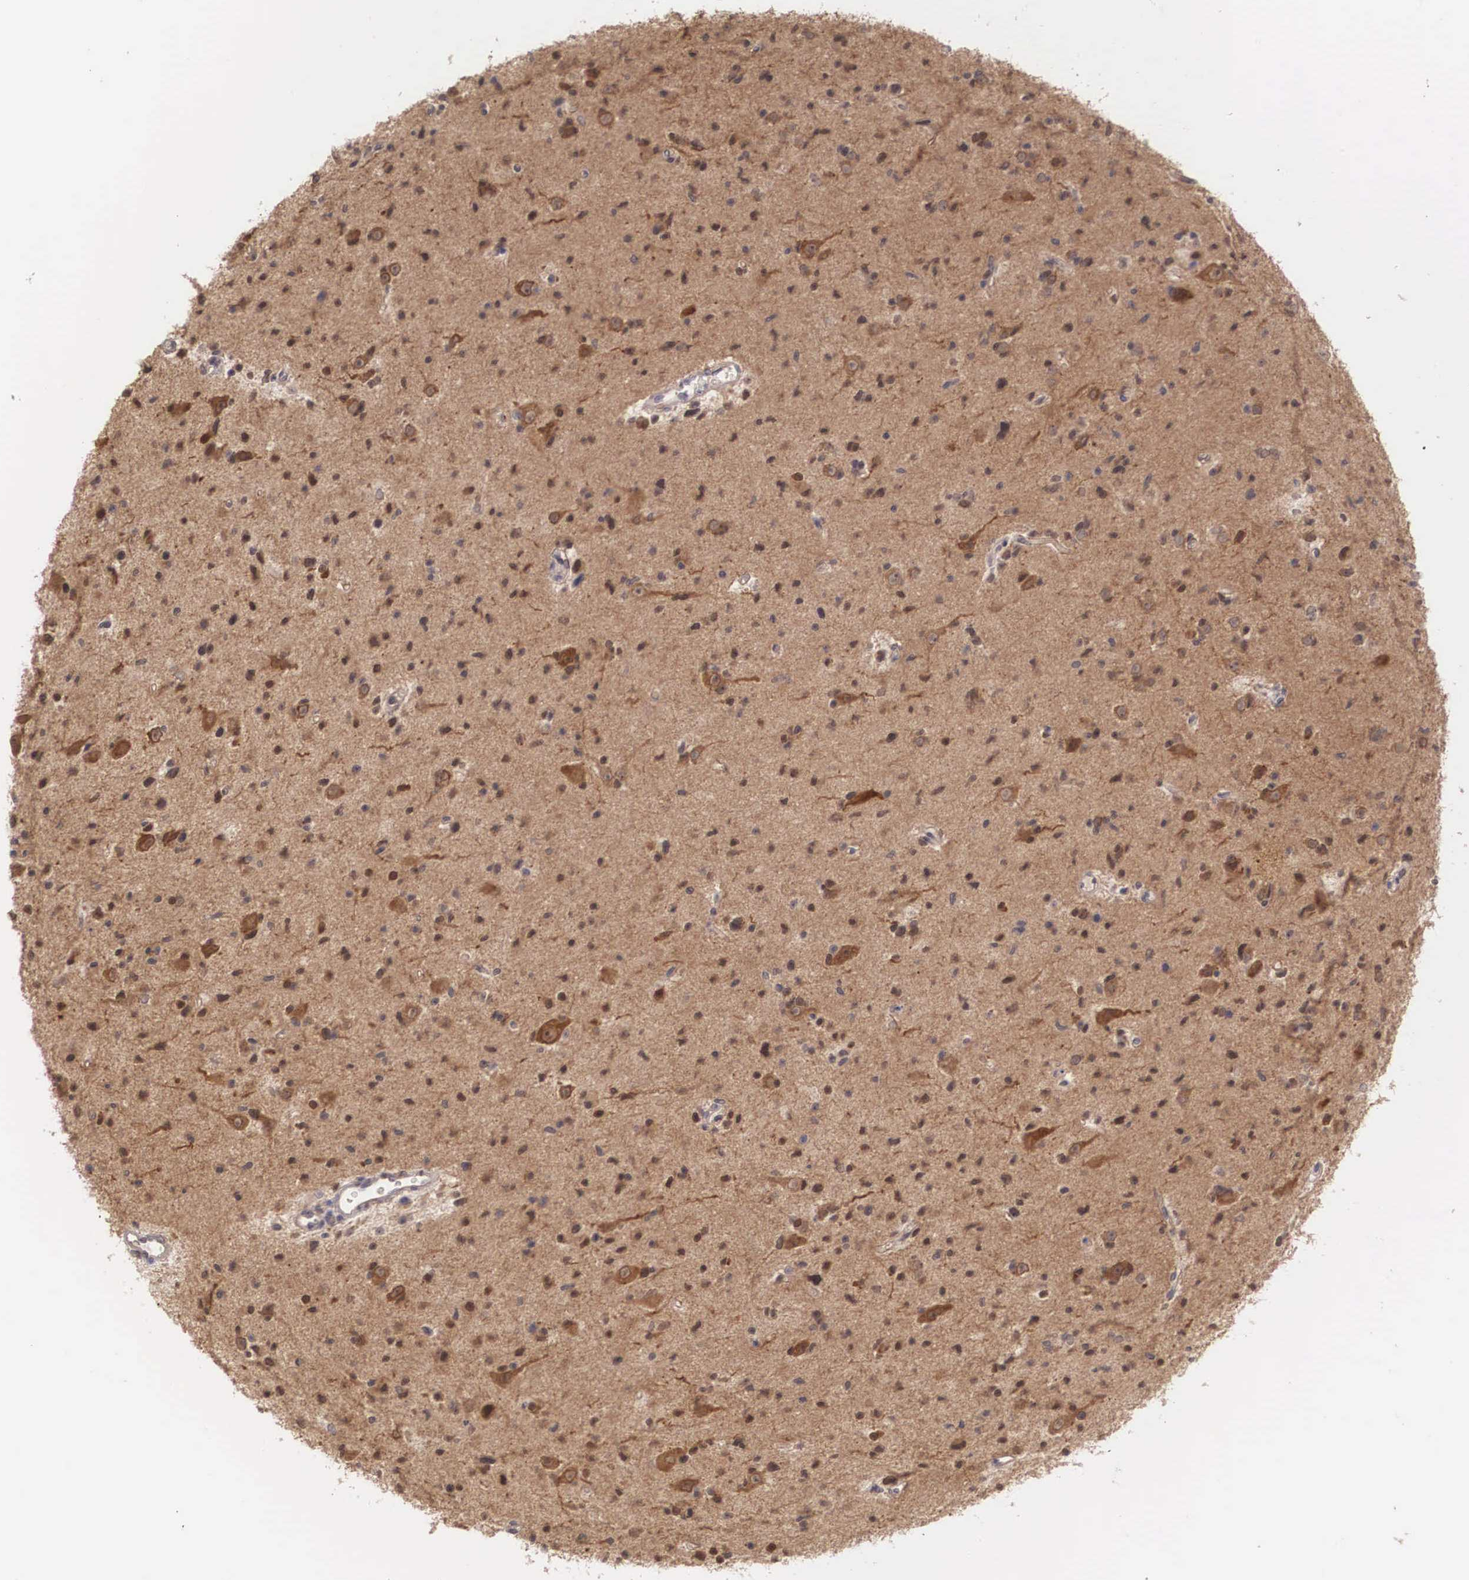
{"staining": {"intensity": "strong", "quantity": ">75%", "location": "cytoplasmic/membranous,nuclear"}, "tissue": "glioma", "cell_type": "Tumor cells", "image_type": "cancer", "snomed": [{"axis": "morphology", "description": "Glioma, malignant, Low grade"}, {"axis": "topography", "description": "Brain"}], "caption": "Immunohistochemical staining of human malignant glioma (low-grade) displays strong cytoplasmic/membranous and nuclear protein expression in about >75% of tumor cells.", "gene": "DNAJB7", "patient": {"sex": "female", "age": 46}}